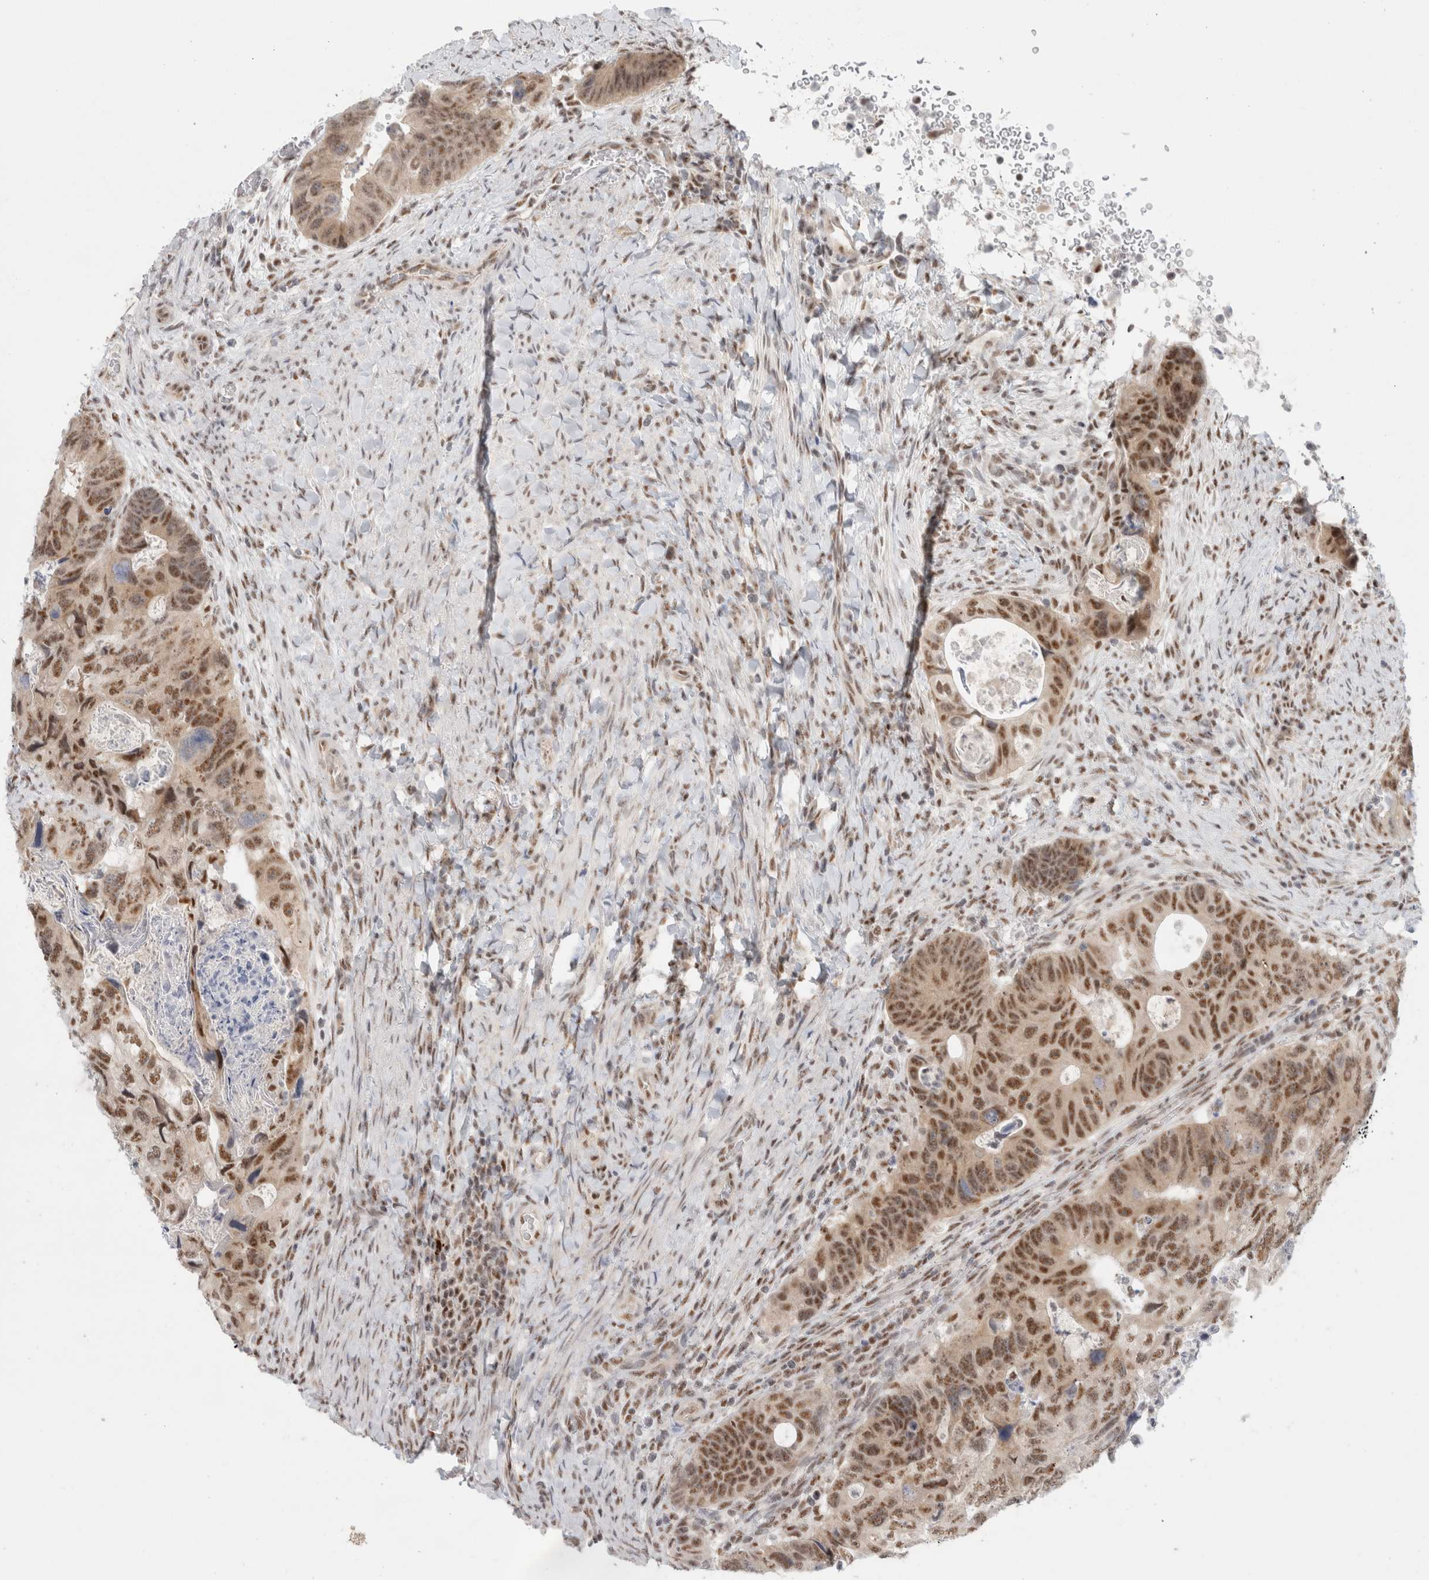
{"staining": {"intensity": "moderate", "quantity": ">75%", "location": "nuclear"}, "tissue": "colorectal cancer", "cell_type": "Tumor cells", "image_type": "cancer", "snomed": [{"axis": "morphology", "description": "Adenocarcinoma, NOS"}, {"axis": "topography", "description": "Rectum"}], "caption": "The micrograph shows immunohistochemical staining of adenocarcinoma (colorectal). There is moderate nuclear staining is seen in about >75% of tumor cells.", "gene": "TRMT12", "patient": {"sex": "male", "age": 59}}